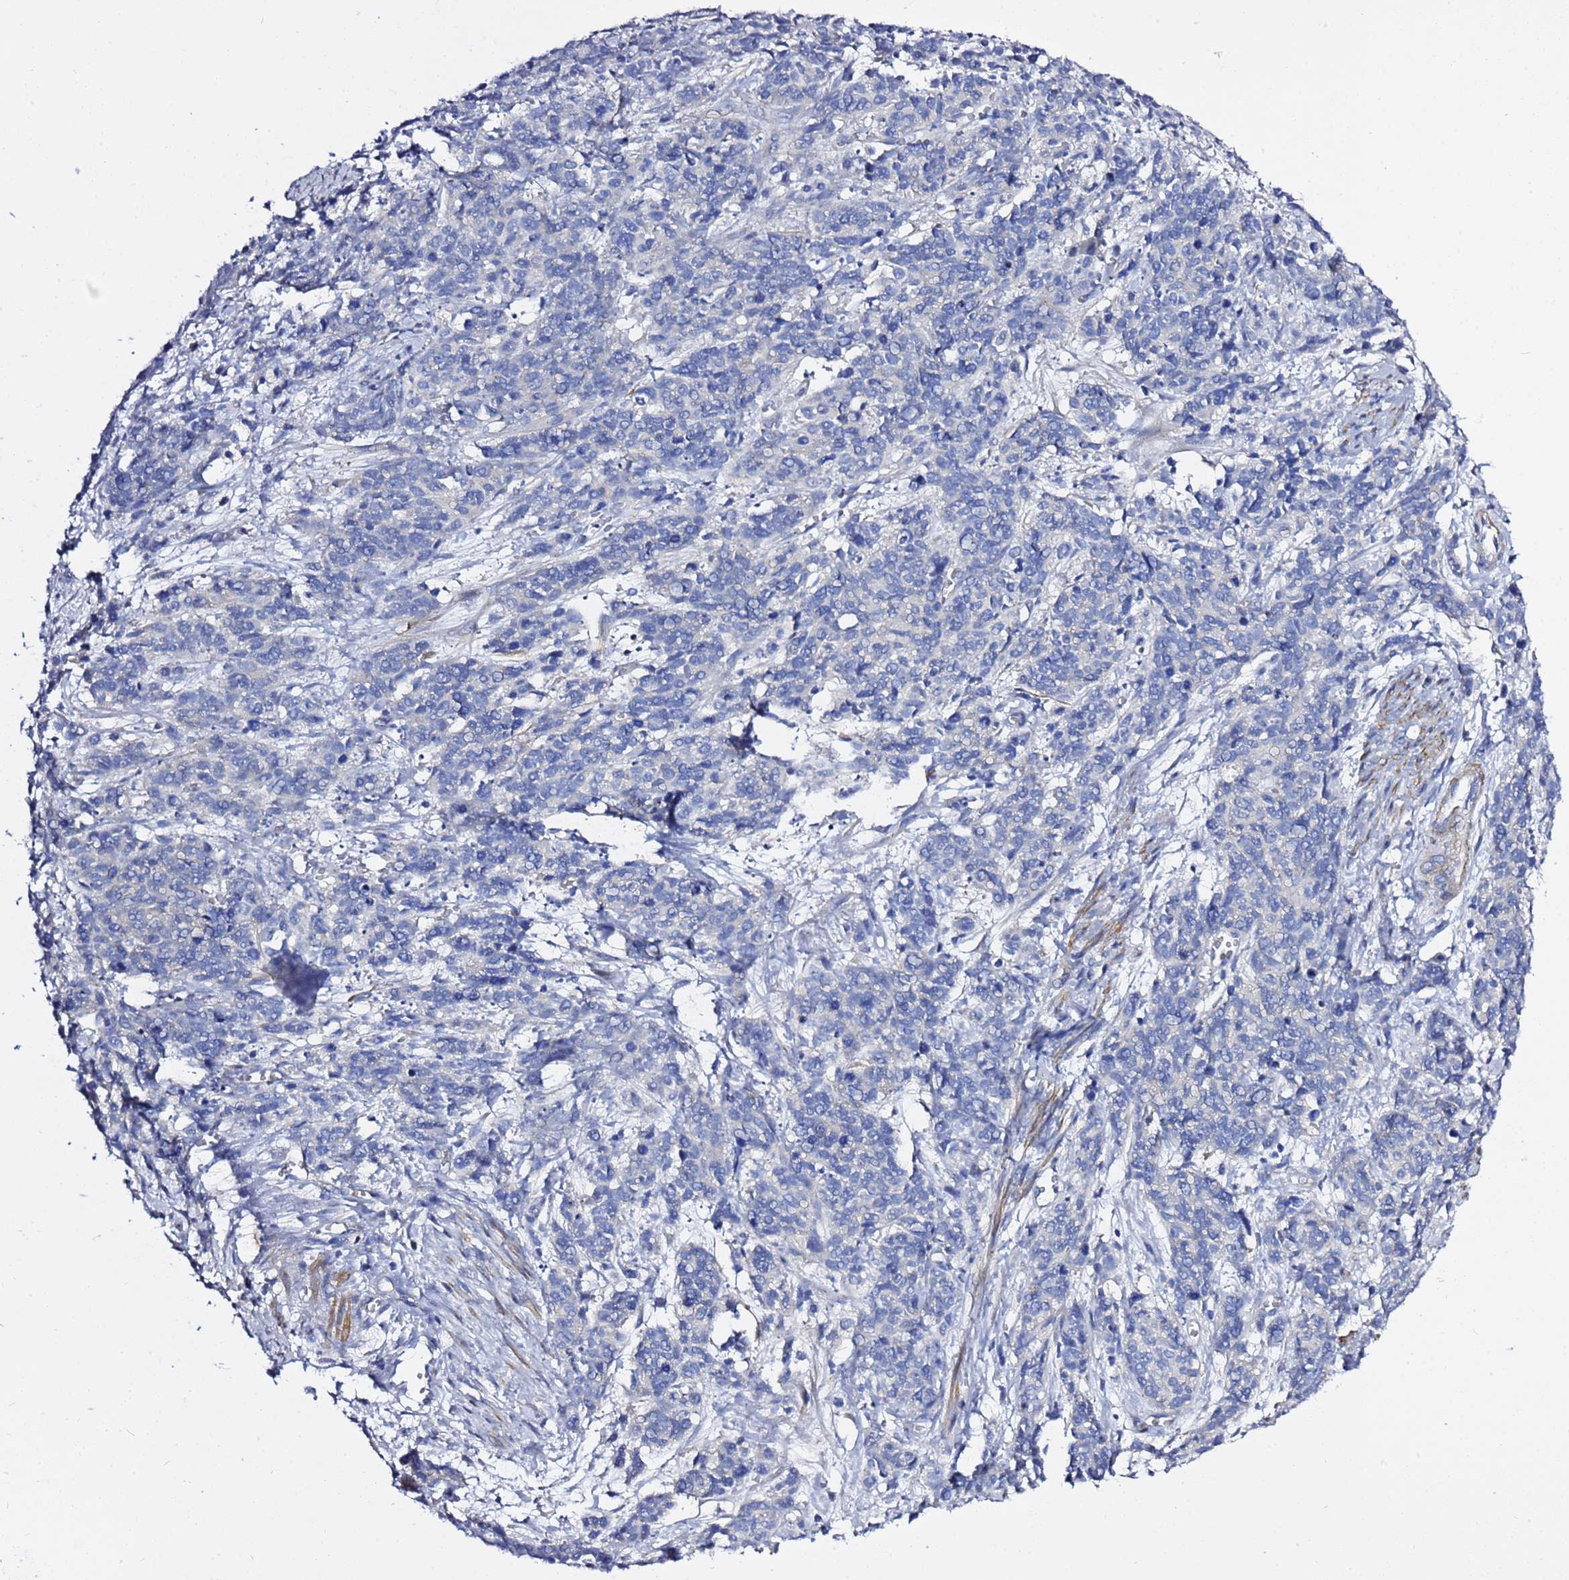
{"staining": {"intensity": "negative", "quantity": "none", "location": "none"}, "tissue": "cervical cancer", "cell_type": "Tumor cells", "image_type": "cancer", "snomed": [{"axis": "morphology", "description": "Squamous cell carcinoma, NOS"}, {"axis": "topography", "description": "Cervix"}], "caption": "Photomicrograph shows no protein staining in tumor cells of cervical cancer tissue.", "gene": "USP18", "patient": {"sex": "female", "age": 60}}